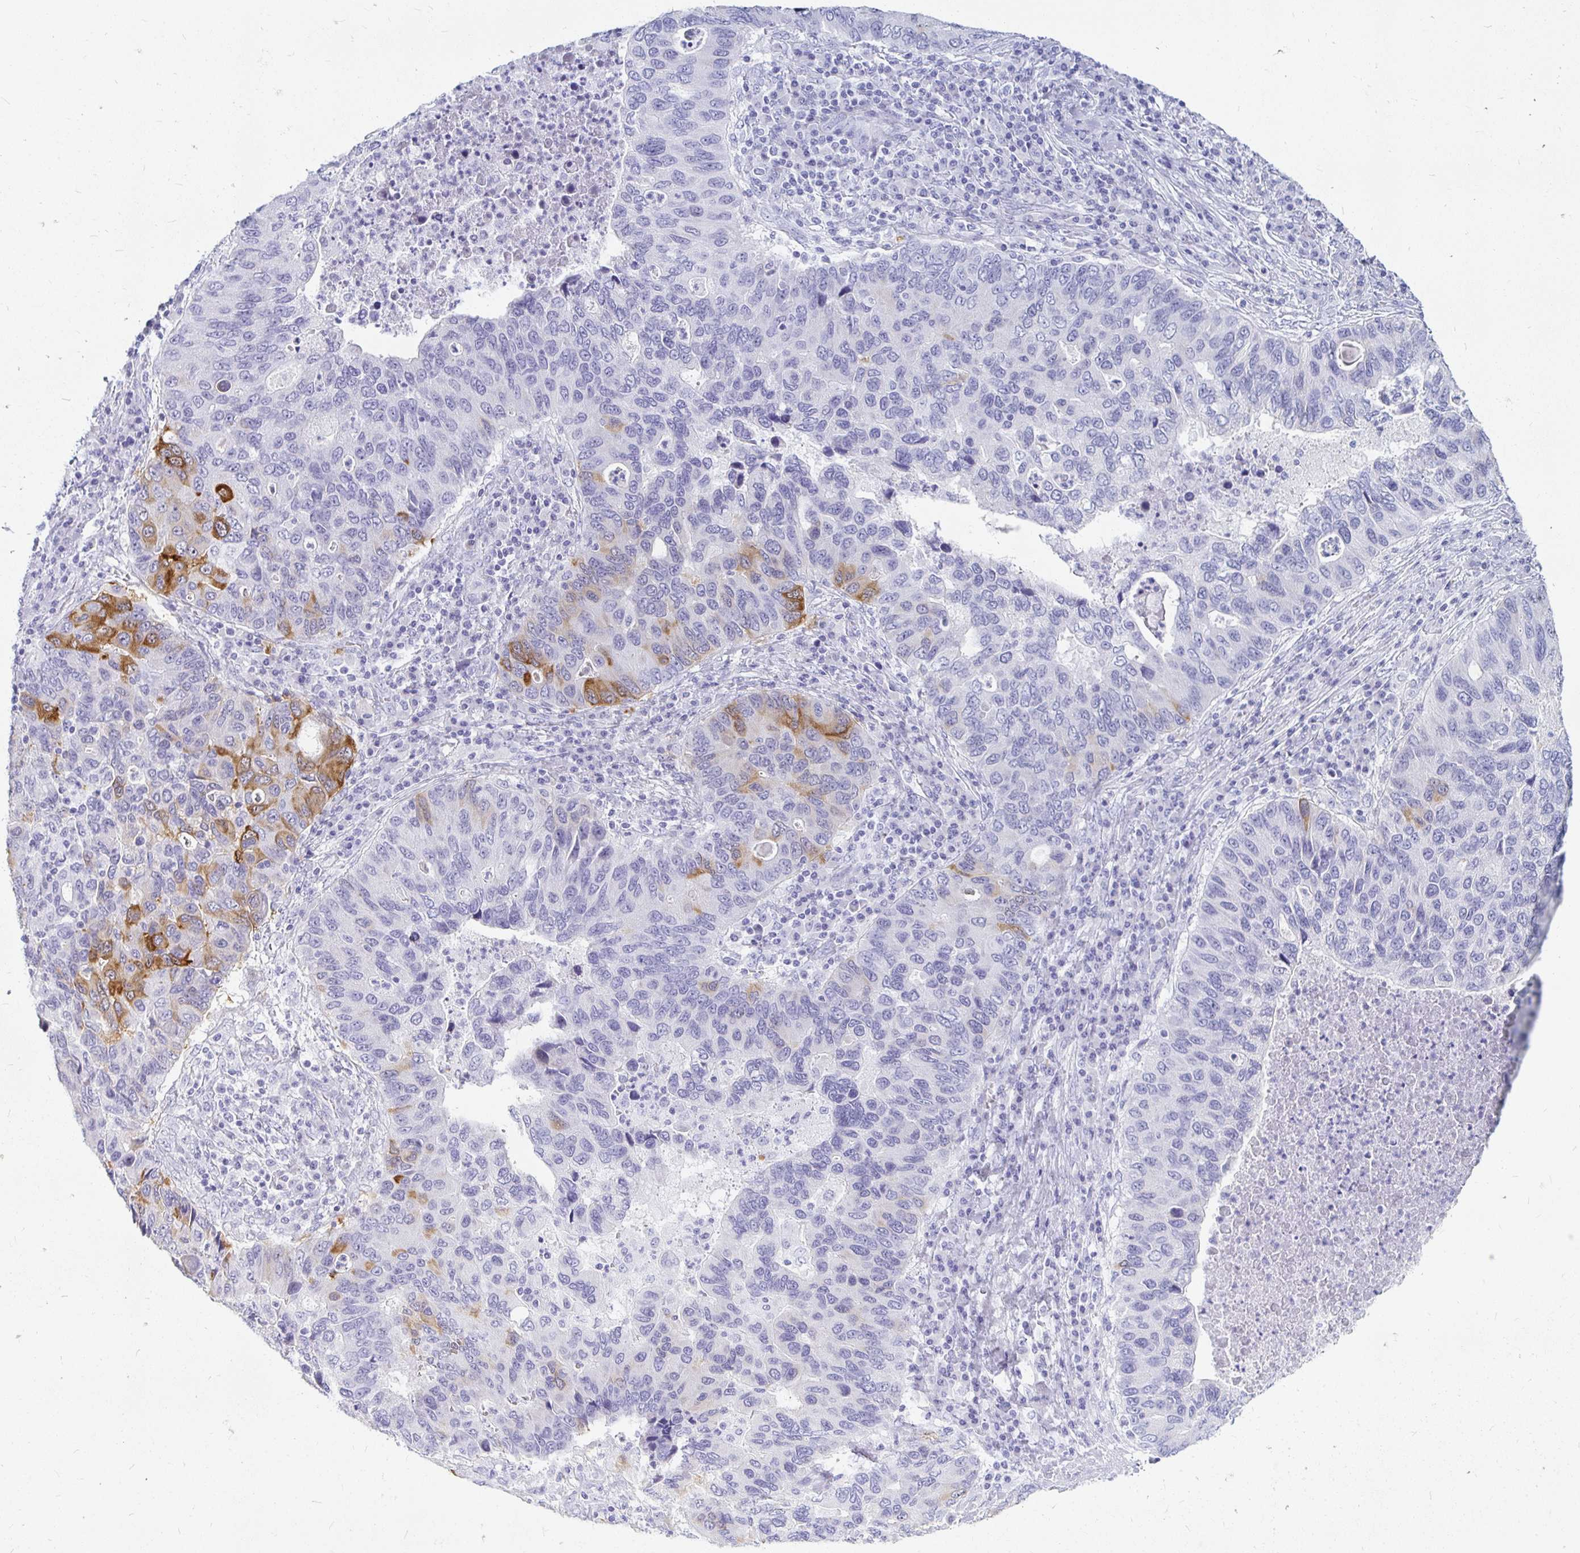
{"staining": {"intensity": "strong", "quantity": "<25%", "location": "cytoplasmic/membranous"}, "tissue": "lung cancer", "cell_type": "Tumor cells", "image_type": "cancer", "snomed": [{"axis": "morphology", "description": "Adenocarcinoma, NOS"}, {"axis": "morphology", "description": "Adenocarcinoma, metastatic, NOS"}, {"axis": "topography", "description": "Lymph node"}, {"axis": "topography", "description": "Lung"}], "caption": "Immunohistochemical staining of lung cancer (metastatic adenocarcinoma) demonstrates medium levels of strong cytoplasmic/membranous expression in approximately <25% of tumor cells. (DAB IHC with brightfield microscopy, high magnification).", "gene": "PEG10", "patient": {"sex": "female", "age": 54}}